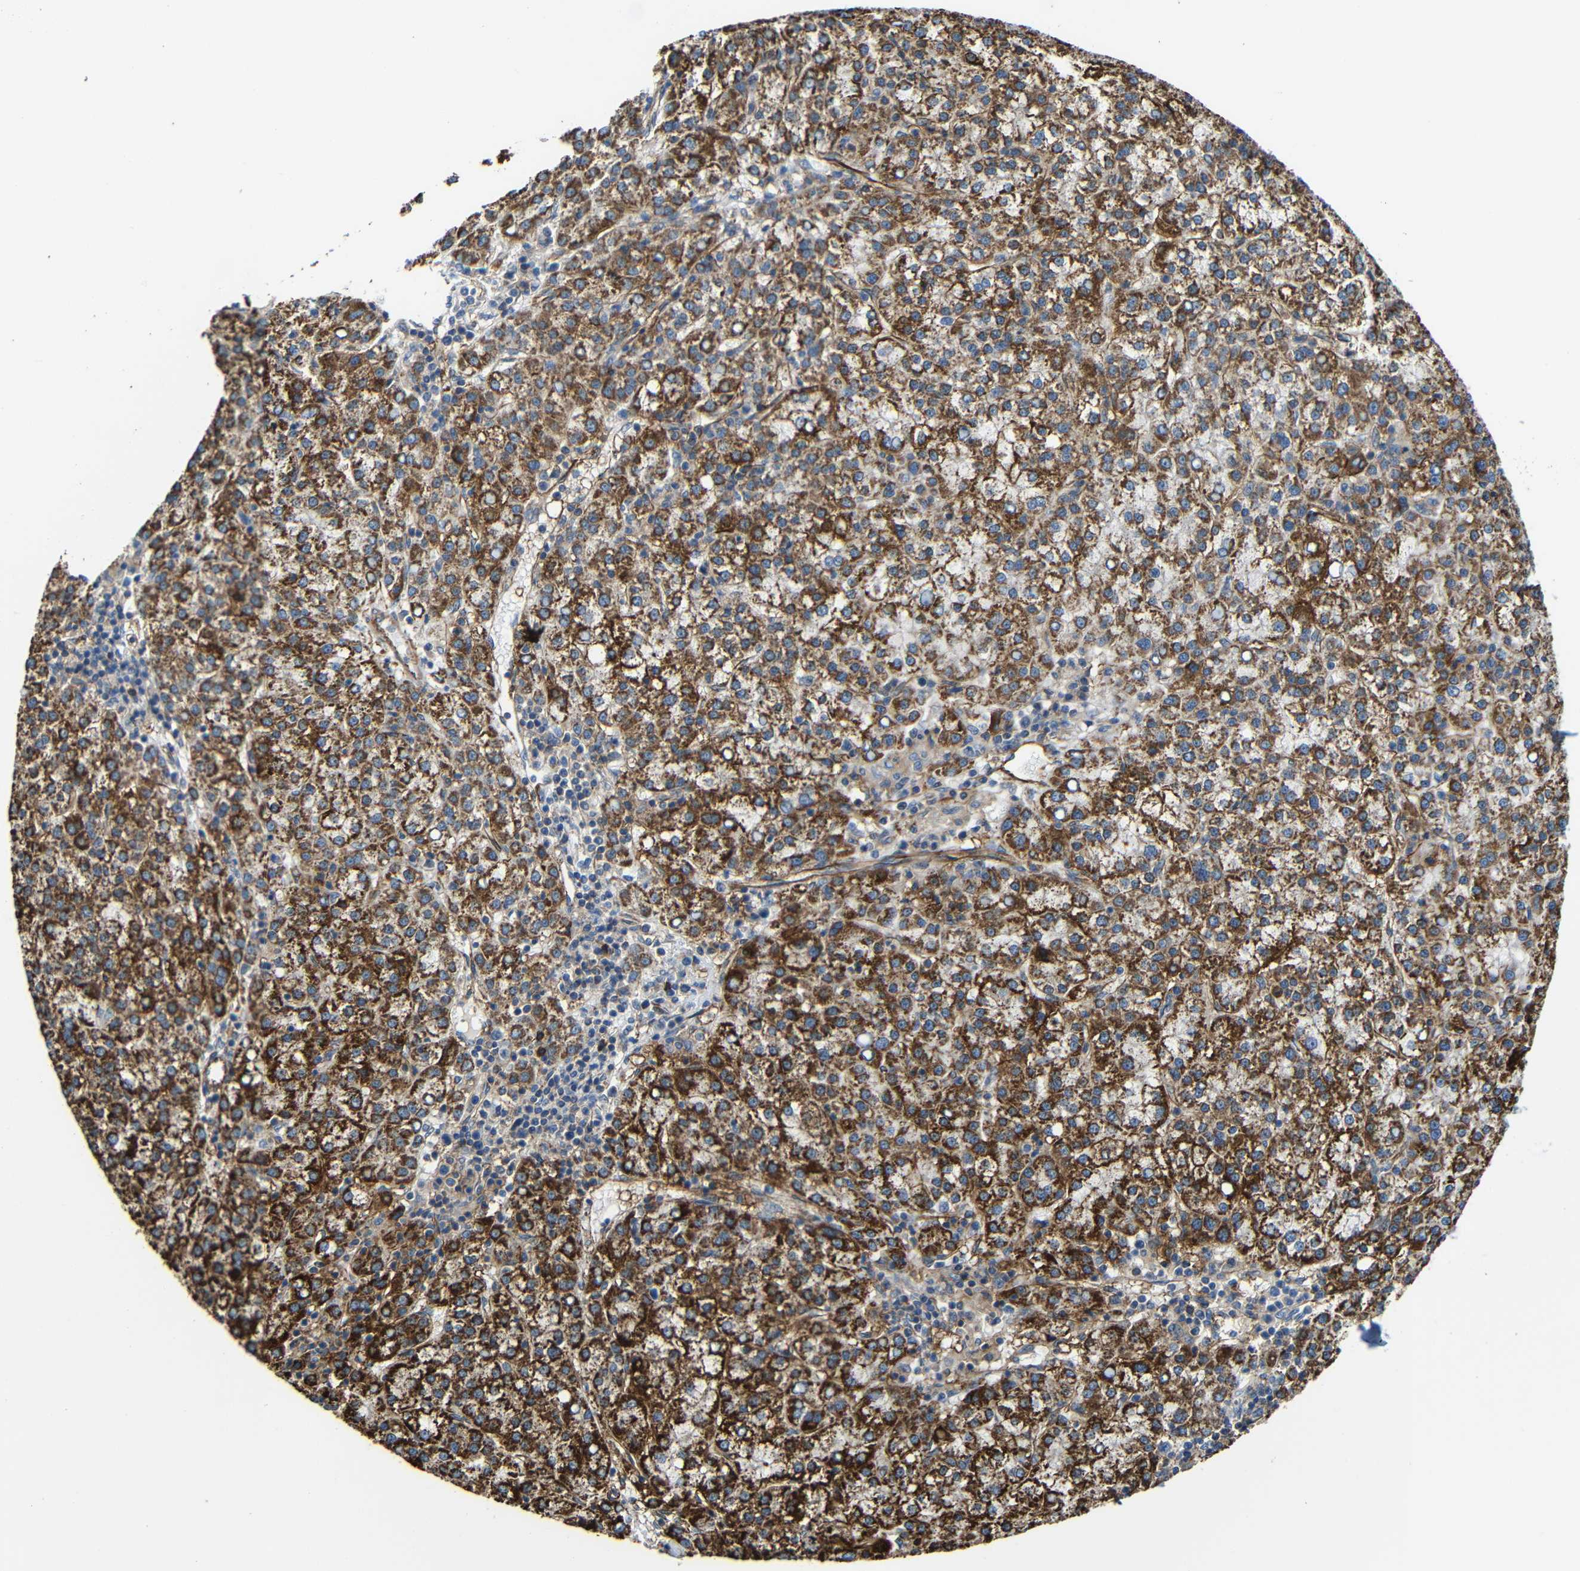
{"staining": {"intensity": "strong", "quantity": ">75%", "location": "cytoplasmic/membranous"}, "tissue": "liver cancer", "cell_type": "Tumor cells", "image_type": "cancer", "snomed": [{"axis": "morphology", "description": "Carcinoma, Hepatocellular, NOS"}, {"axis": "topography", "description": "Liver"}], "caption": "Strong cytoplasmic/membranous protein positivity is seen in about >75% of tumor cells in liver hepatocellular carcinoma.", "gene": "IGSF10", "patient": {"sex": "female", "age": 58}}